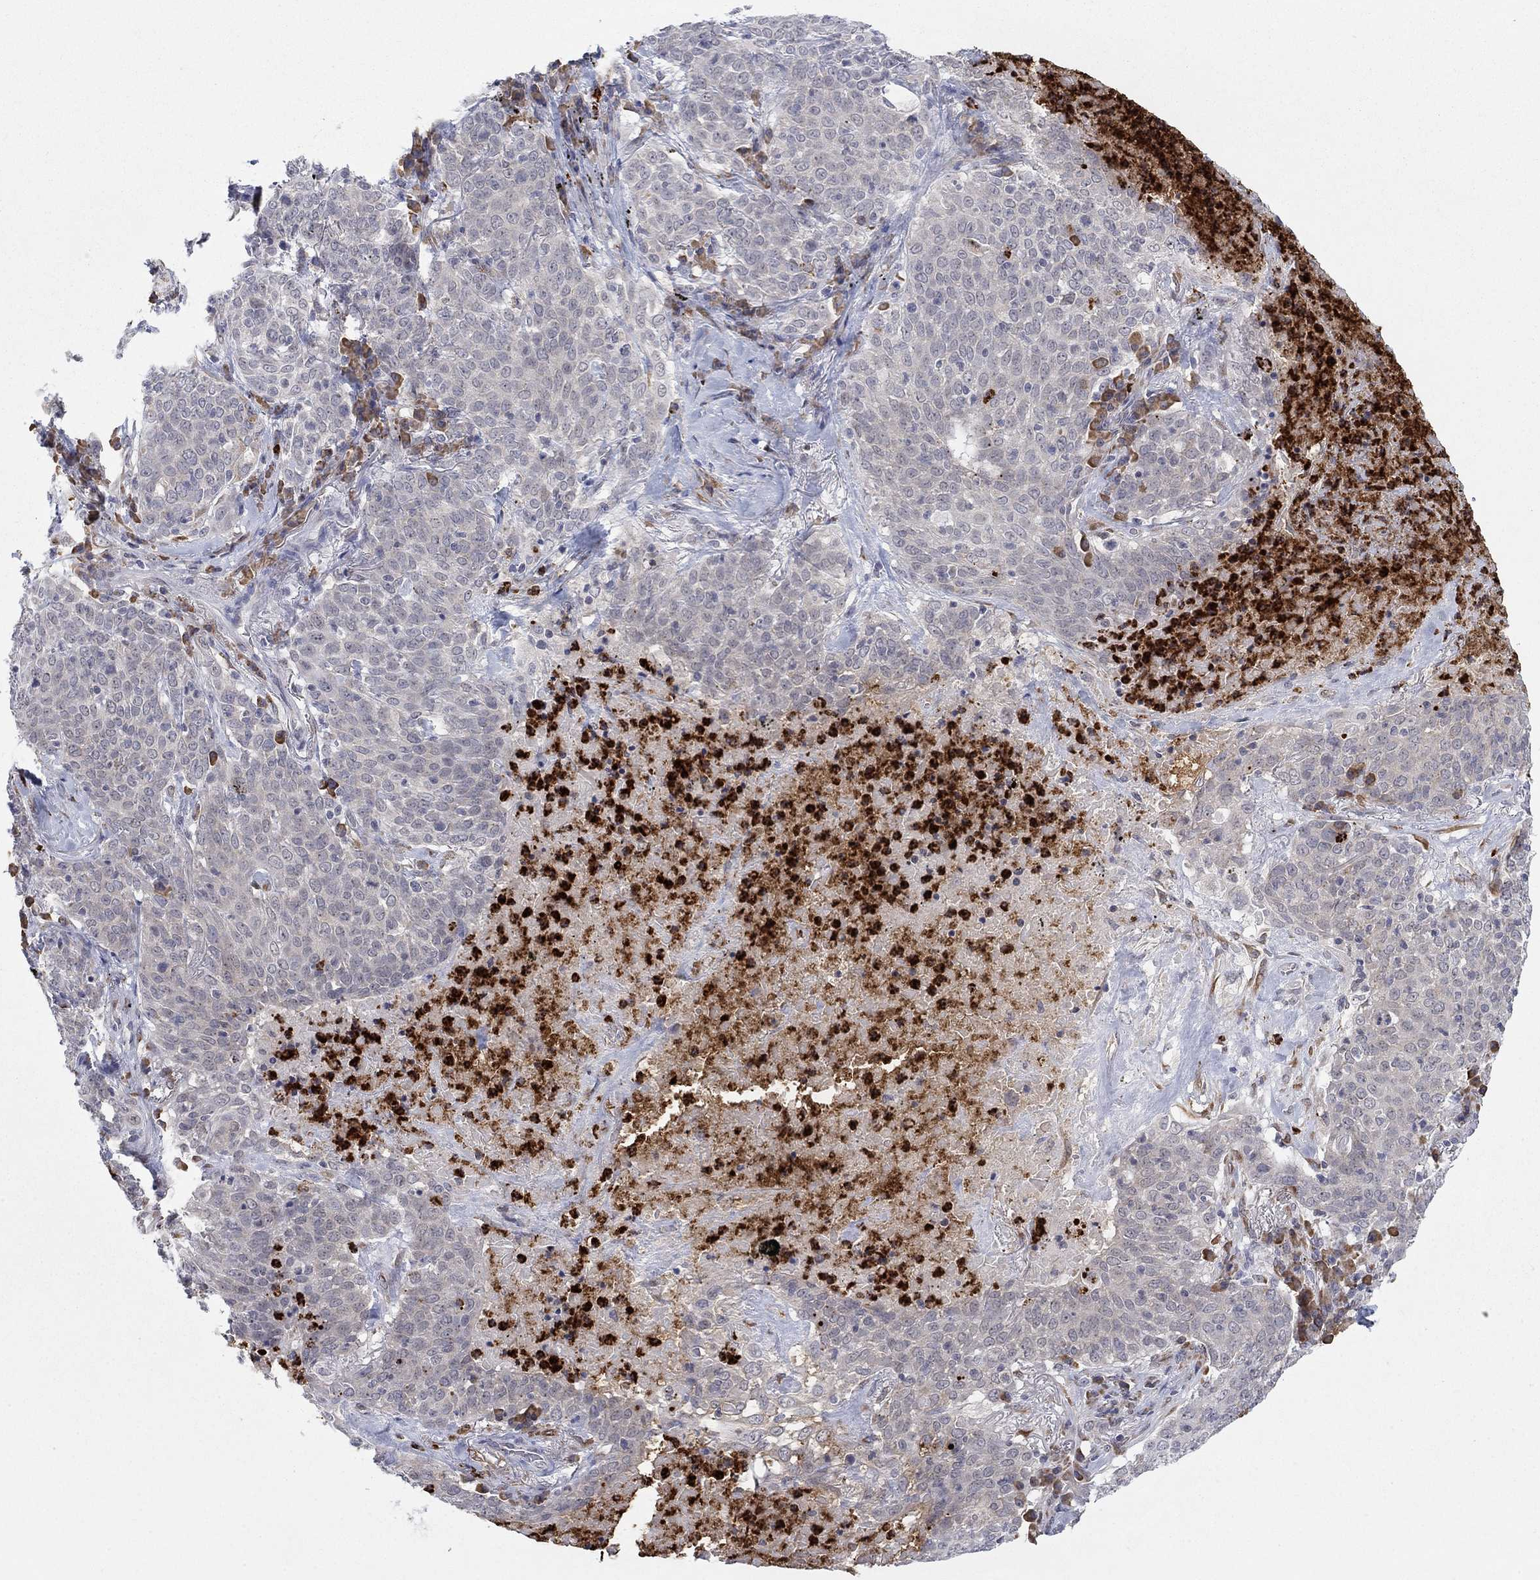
{"staining": {"intensity": "negative", "quantity": "none", "location": "none"}, "tissue": "lung cancer", "cell_type": "Tumor cells", "image_type": "cancer", "snomed": [{"axis": "morphology", "description": "Squamous cell carcinoma, NOS"}, {"axis": "topography", "description": "Lung"}], "caption": "DAB (3,3'-diaminobenzidine) immunohistochemical staining of human squamous cell carcinoma (lung) shows no significant expression in tumor cells.", "gene": "MTRFR", "patient": {"sex": "male", "age": 82}}